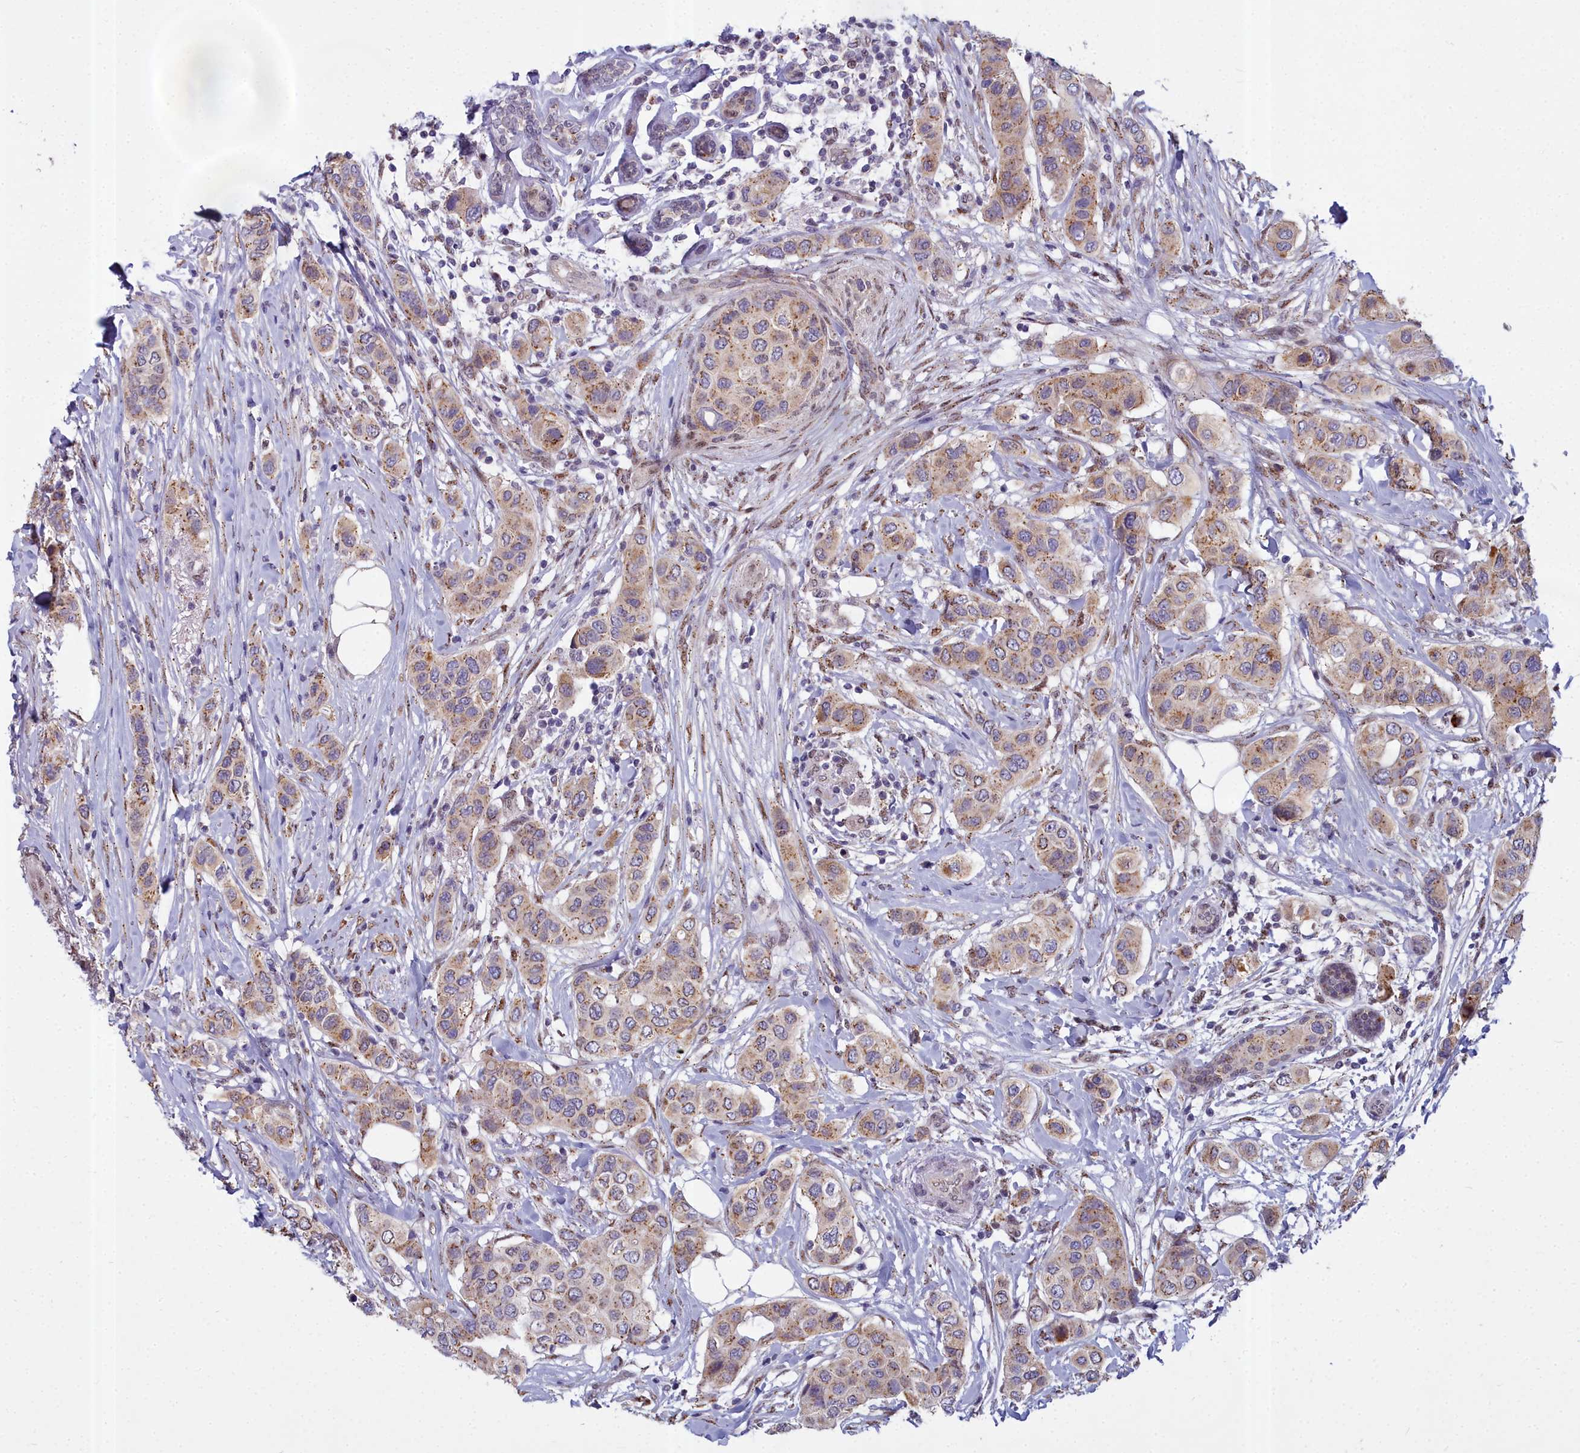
{"staining": {"intensity": "moderate", "quantity": "25%-75%", "location": "cytoplasmic/membranous"}, "tissue": "breast cancer", "cell_type": "Tumor cells", "image_type": "cancer", "snomed": [{"axis": "morphology", "description": "Lobular carcinoma"}, {"axis": "topography", "description": "Breast"}], "caption": "Approximately 25%-75% of tumor cells in lobular carcinoma (breast) display moderate cytoplasmic/membranous protein positivity as visualized by brown immunohistochemical staining.", "gene": "WDPCP", "patient": {"sex": "female", "age": 51}}